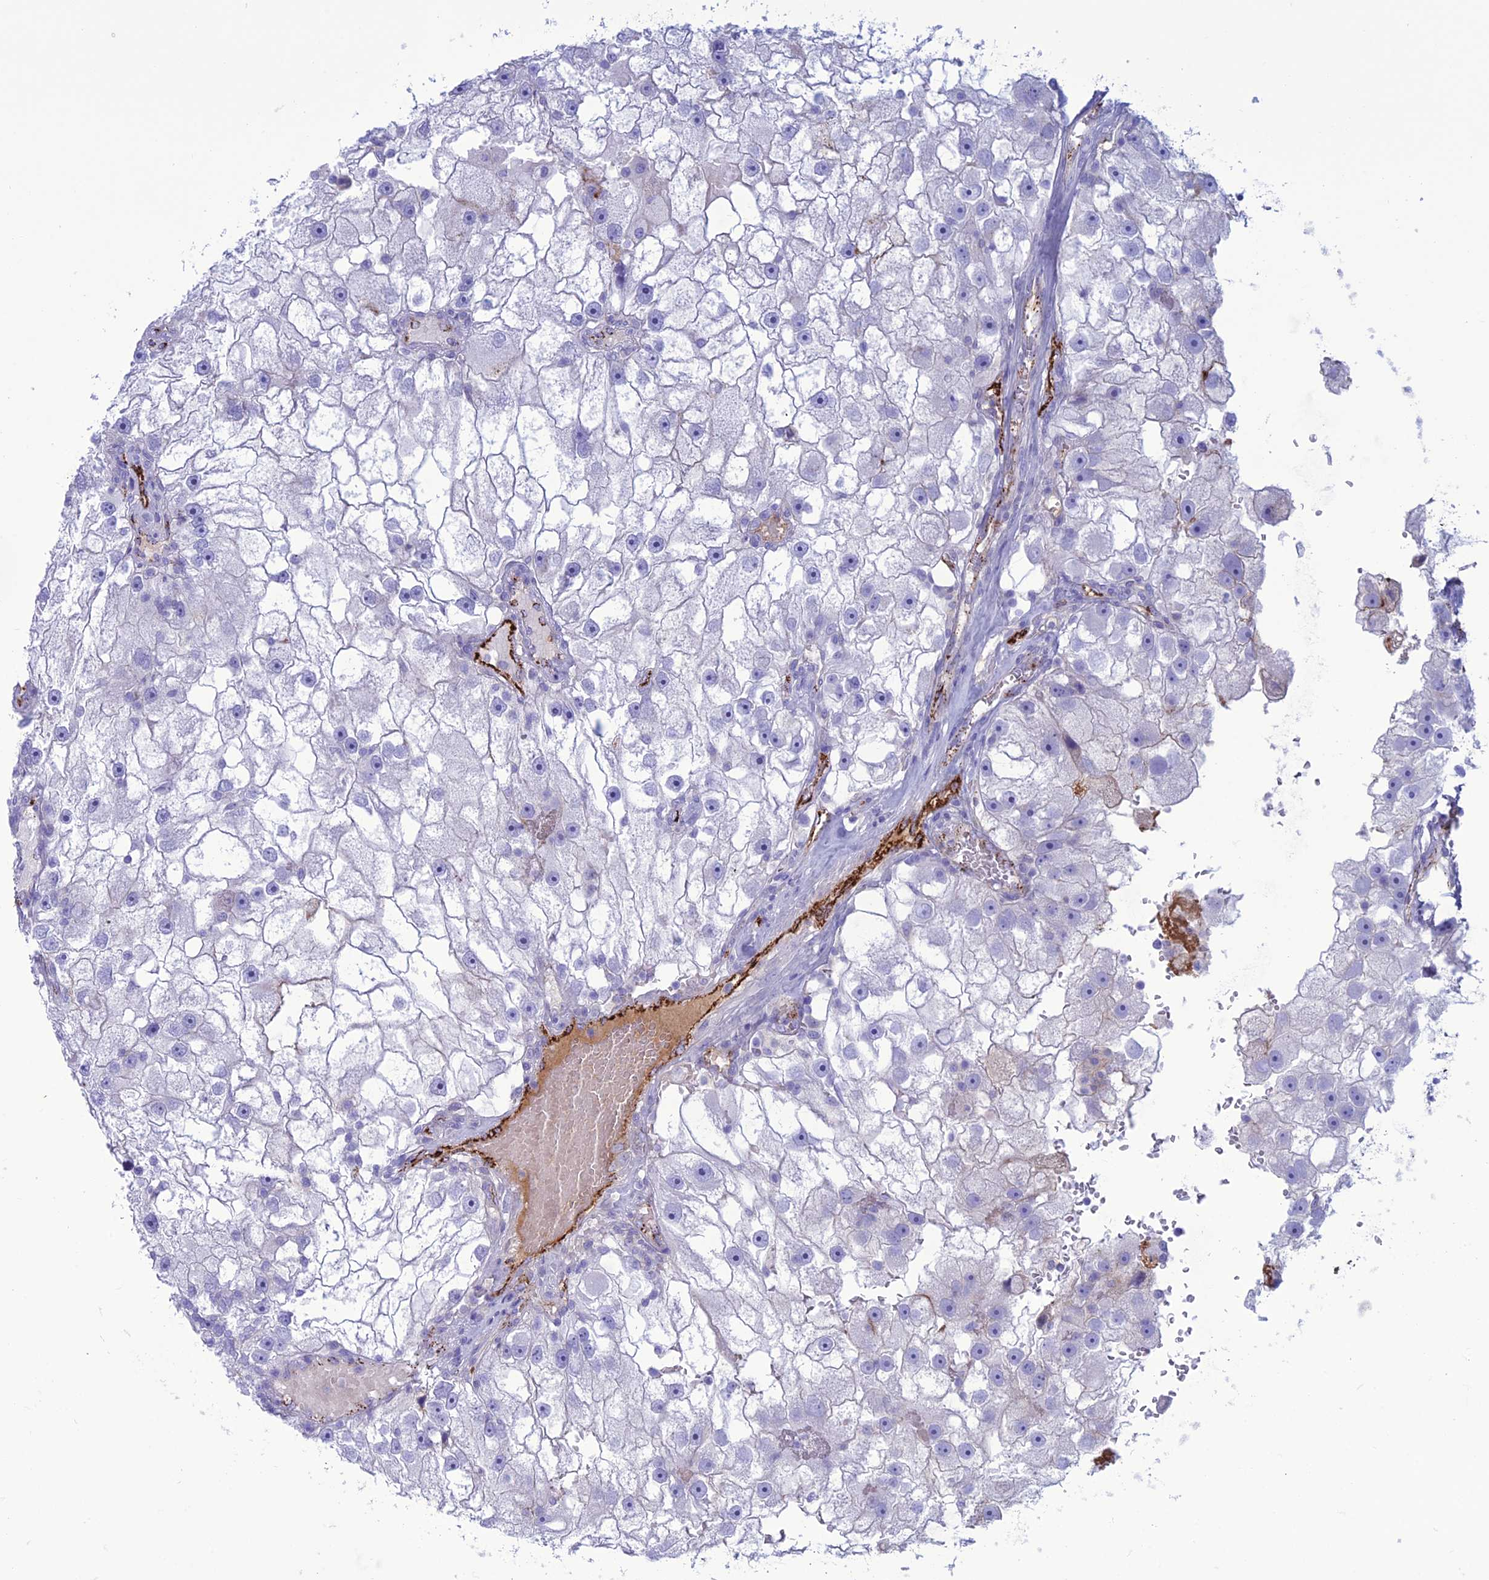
{"staining": {"intensity": "negative", "quantity": "none", "location": "none"}, "tissue": "renal cancer", "cell_type": "Tumor cells", "image_type": "cancer", "snomed": [{"axis": "morphology", "description": "Adenocarcinoma, NOS"}, {"axis": "topography", "description": "Kidney"}], "caption": "Photomicrograph shows no significant protein expression in tumor cells of renal cancer. The staining is performed using DAB brown chromogen with nuclei counter-stained in using hematoxylin.", "gene": "CDC42EP5", "patient": {"sex": "male", "age": 63}}